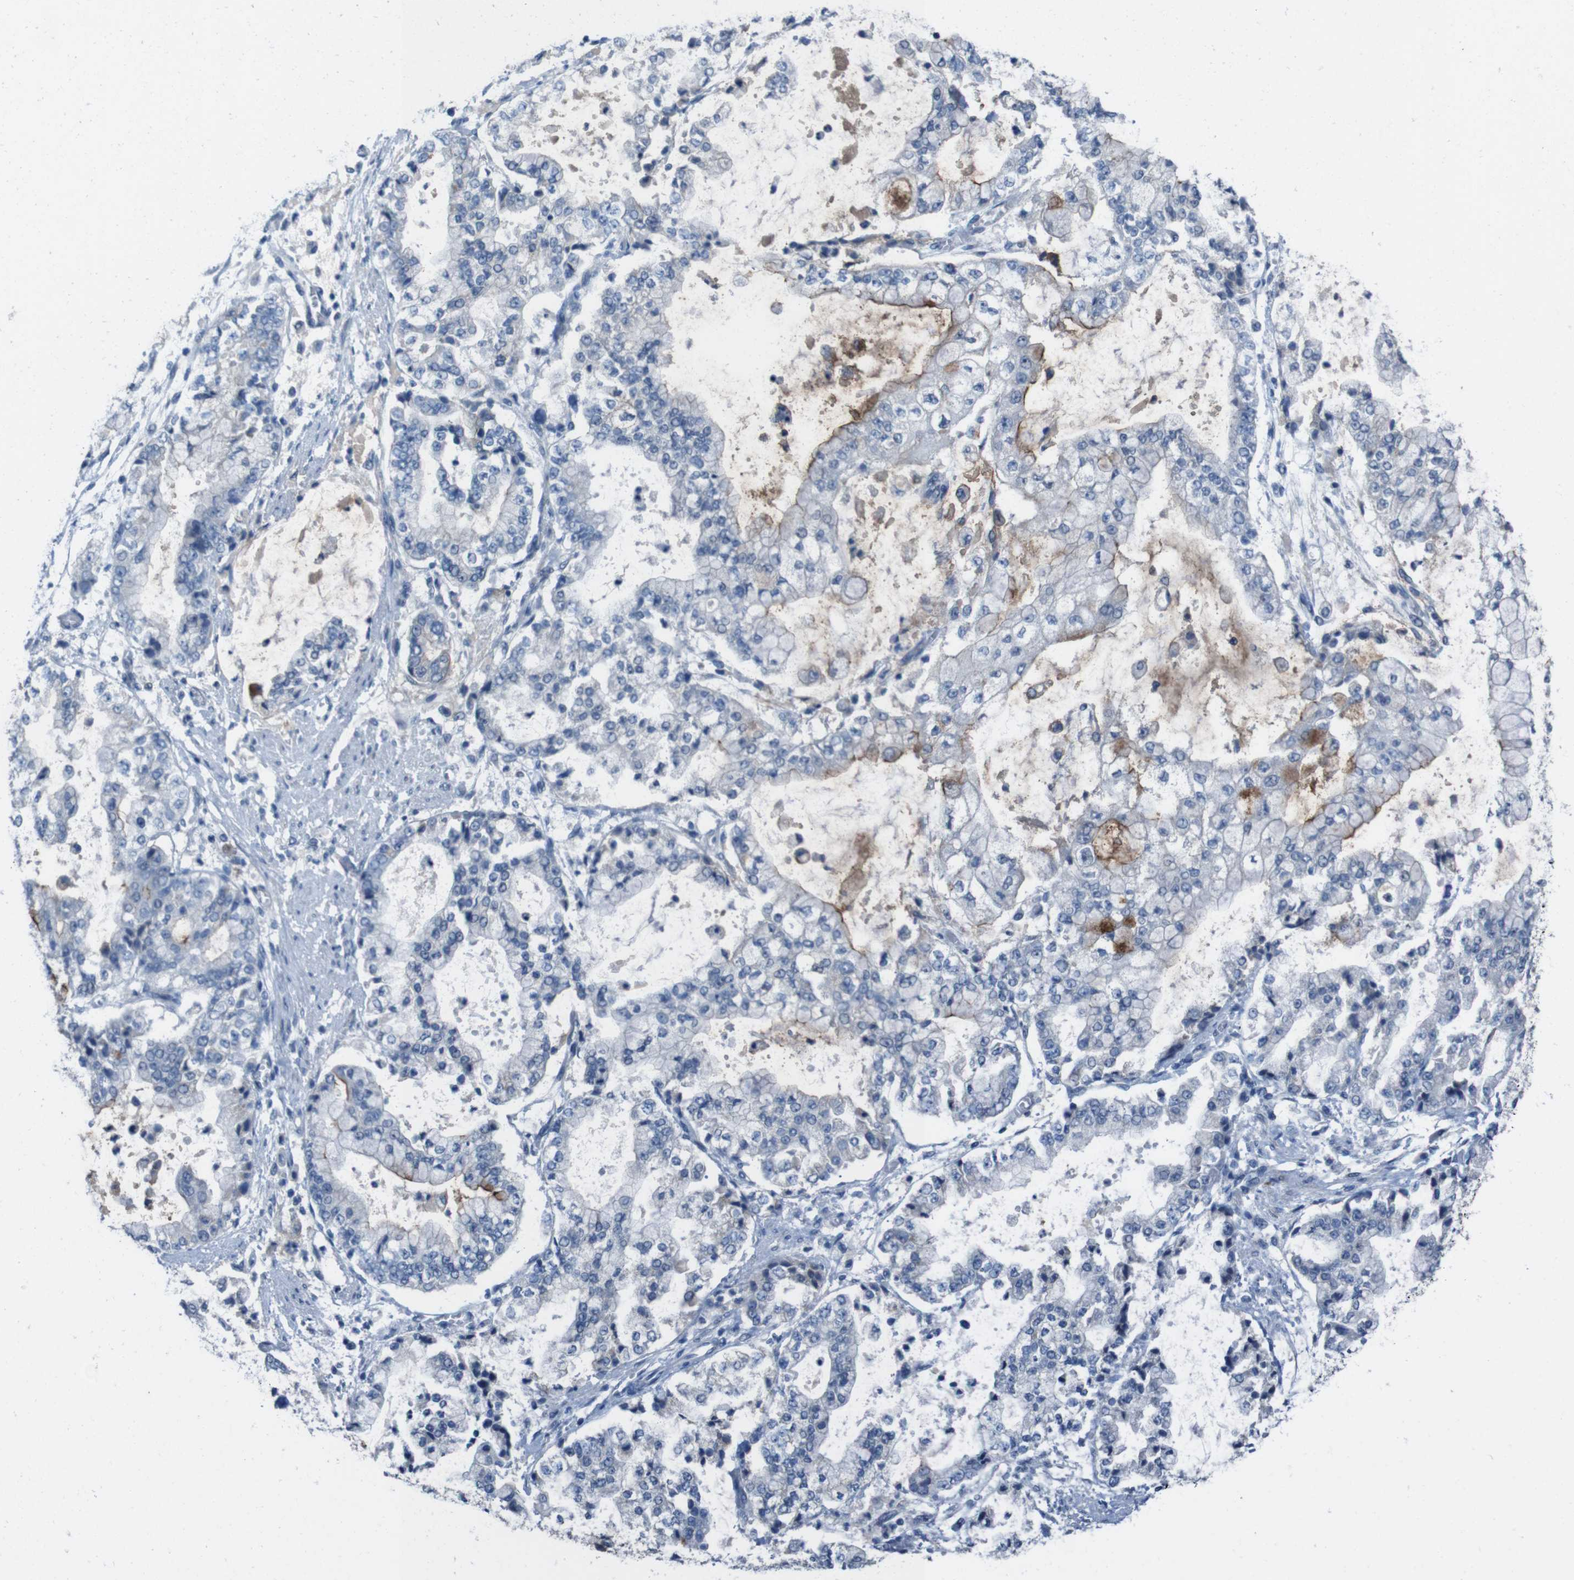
{"staining": {"intensity": "moderate", "quantity": "<25%", "location": "cytoplasmic/membranous"}, "tissue": "stomach cancer", "cell_type": "Tumor cells", "image_type": "cancer", "snomed": [{"axis": "morphology", "description": "Adenocarcinoma, NOS"}, {"axis": "topography", "description": "Stomach"}], "caption": "Protein staining of stomach cancer (adenocarcinoma) tissue shows moderate cytoplasmic/membranous expression in about <25% of tumor cells. The protein of interest is shown in brown color, while the nuclei are stained blue.", "gene": "CDHR2", "patient": {"sex": "male", "age": 76}}